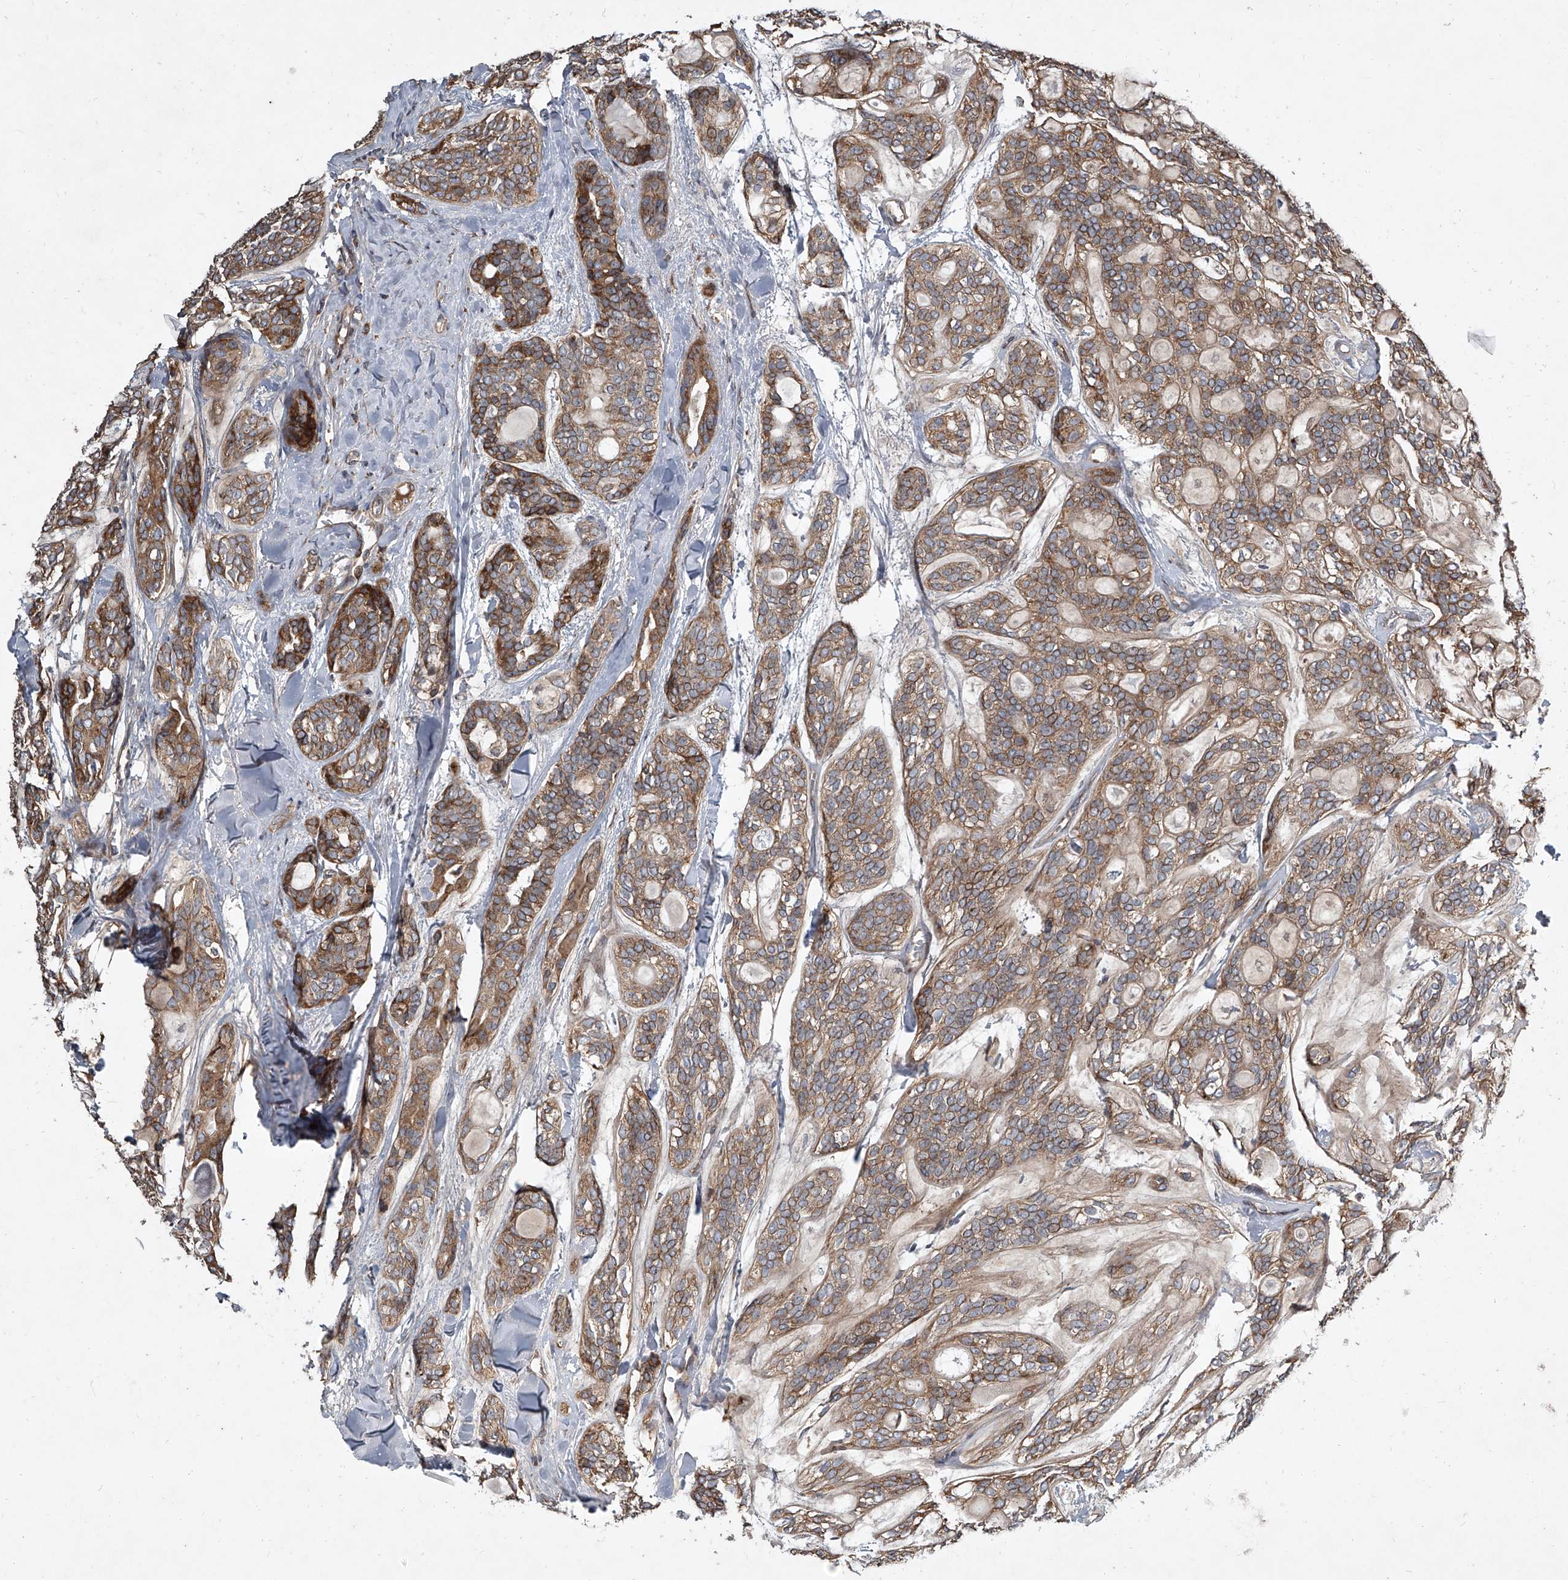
{"staining": {"intensity": "moderate", "quantity": ">75%", "location": "cytoplasmic/membranous"}, "tissue": "head and neck cancer", "cell_type": "Tumor cells", "image_type": "cancer", "snomed": [{"axis": "morphology", "description": "Adenocarcinoma, NOS"}, {"axis": "topography", "description": "Head-Neck"}], "caption": "The immunohistochemical stain highlights moderate cytoplasmic/membranous expression in tumor cells of head and neck adenocarcinoma tissue.", "gene": "EVA1C", "patient": {"sex": "male", "age": 66}}